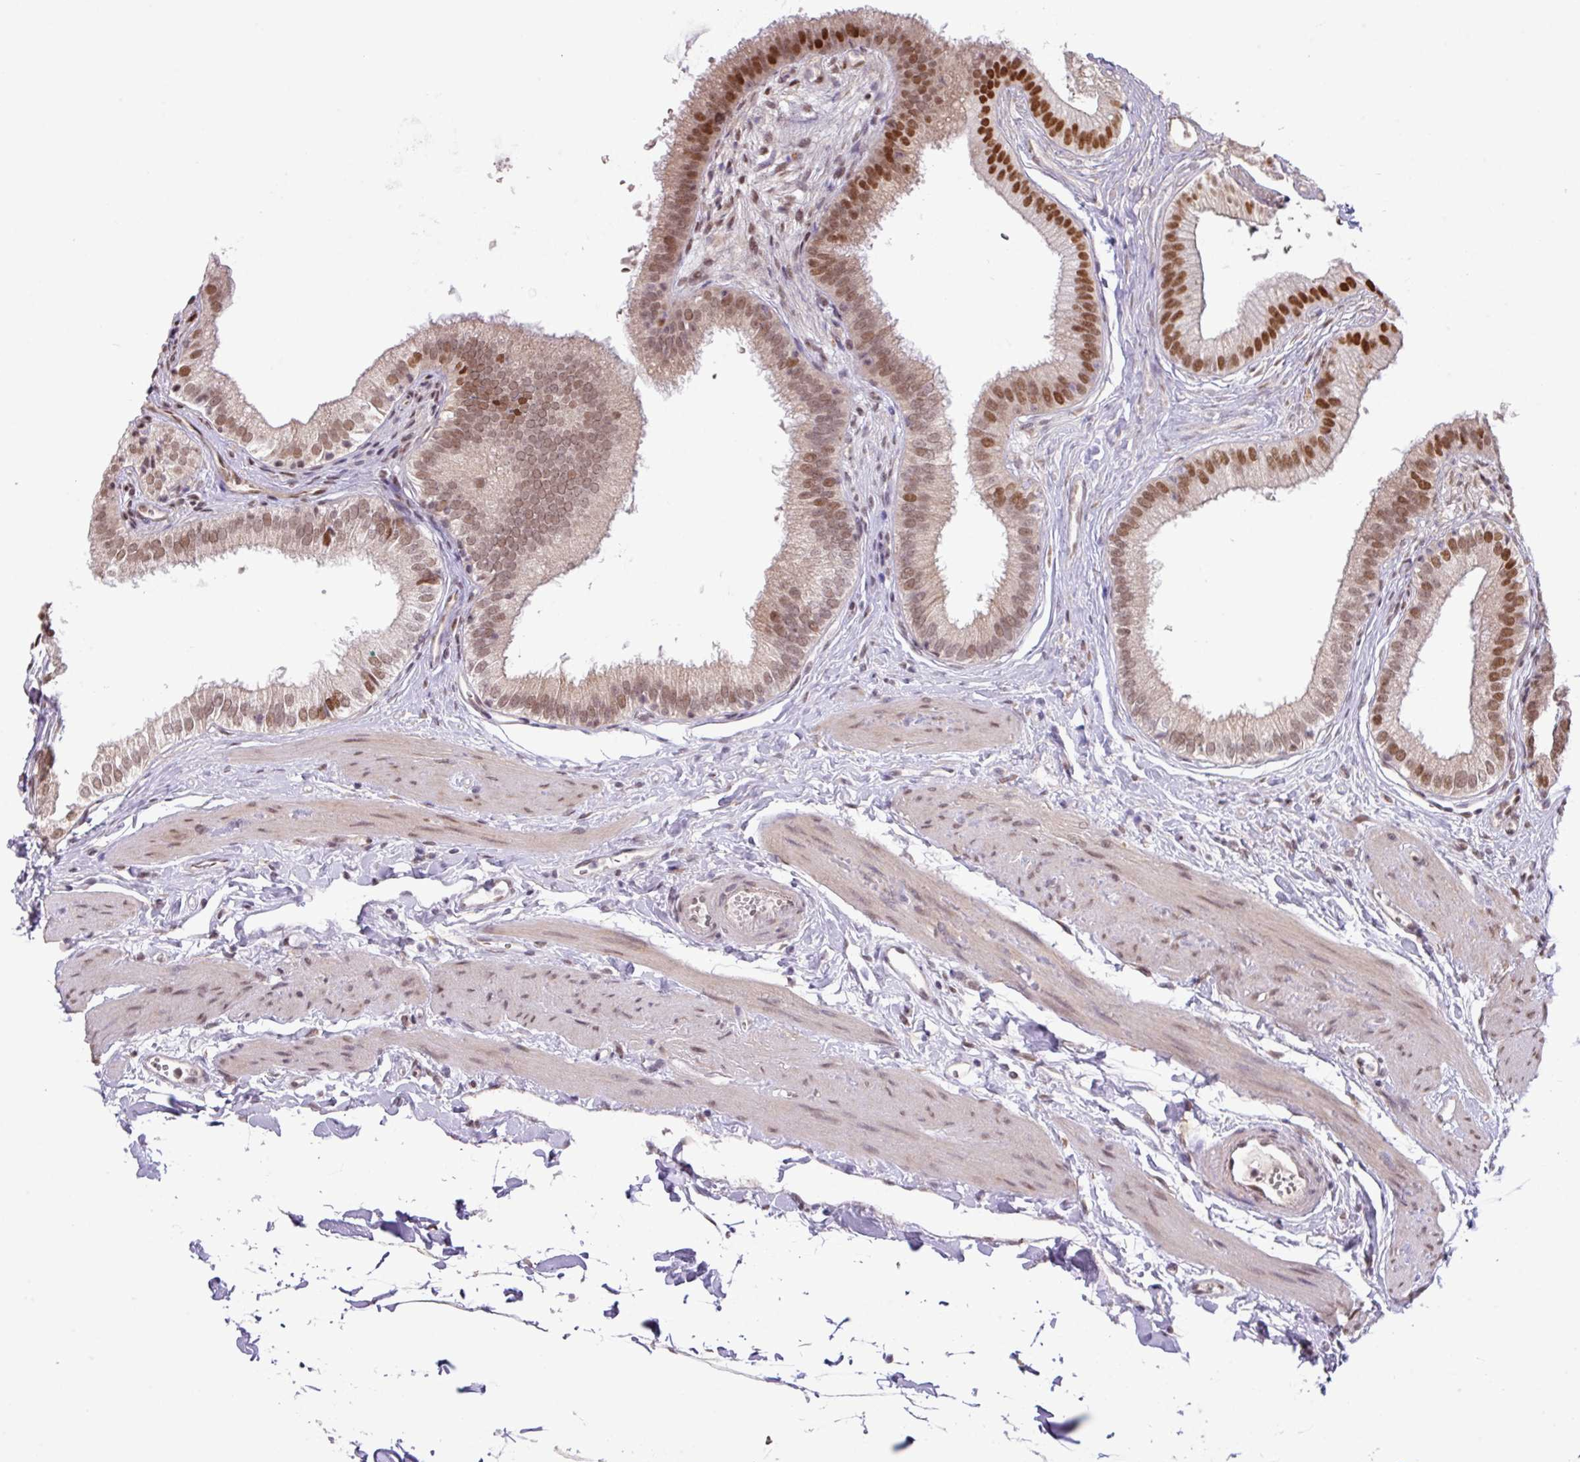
{"staining": {"intensity": "strong", "quantity": "25%-75%", "location": "nuclear"}, "tissue": "gallbladder", "cell_type": "Glandular cells", "image_type": "normal", "snomed": [{"axis": "morphology", "description": "Normal tissue, NOS"}, {"axis": "topography", "description": "Gallbladder"}], "caption": "This histopathology image exhibits benign gallbladder stained with IHC to label a protein in brown. The nuclear of glandular cells show strong positivity for the protein. Nuclei are counter-stained blue.", "gene": "ANKRD13B", "patient": {"sex": "female", "age": 54}}